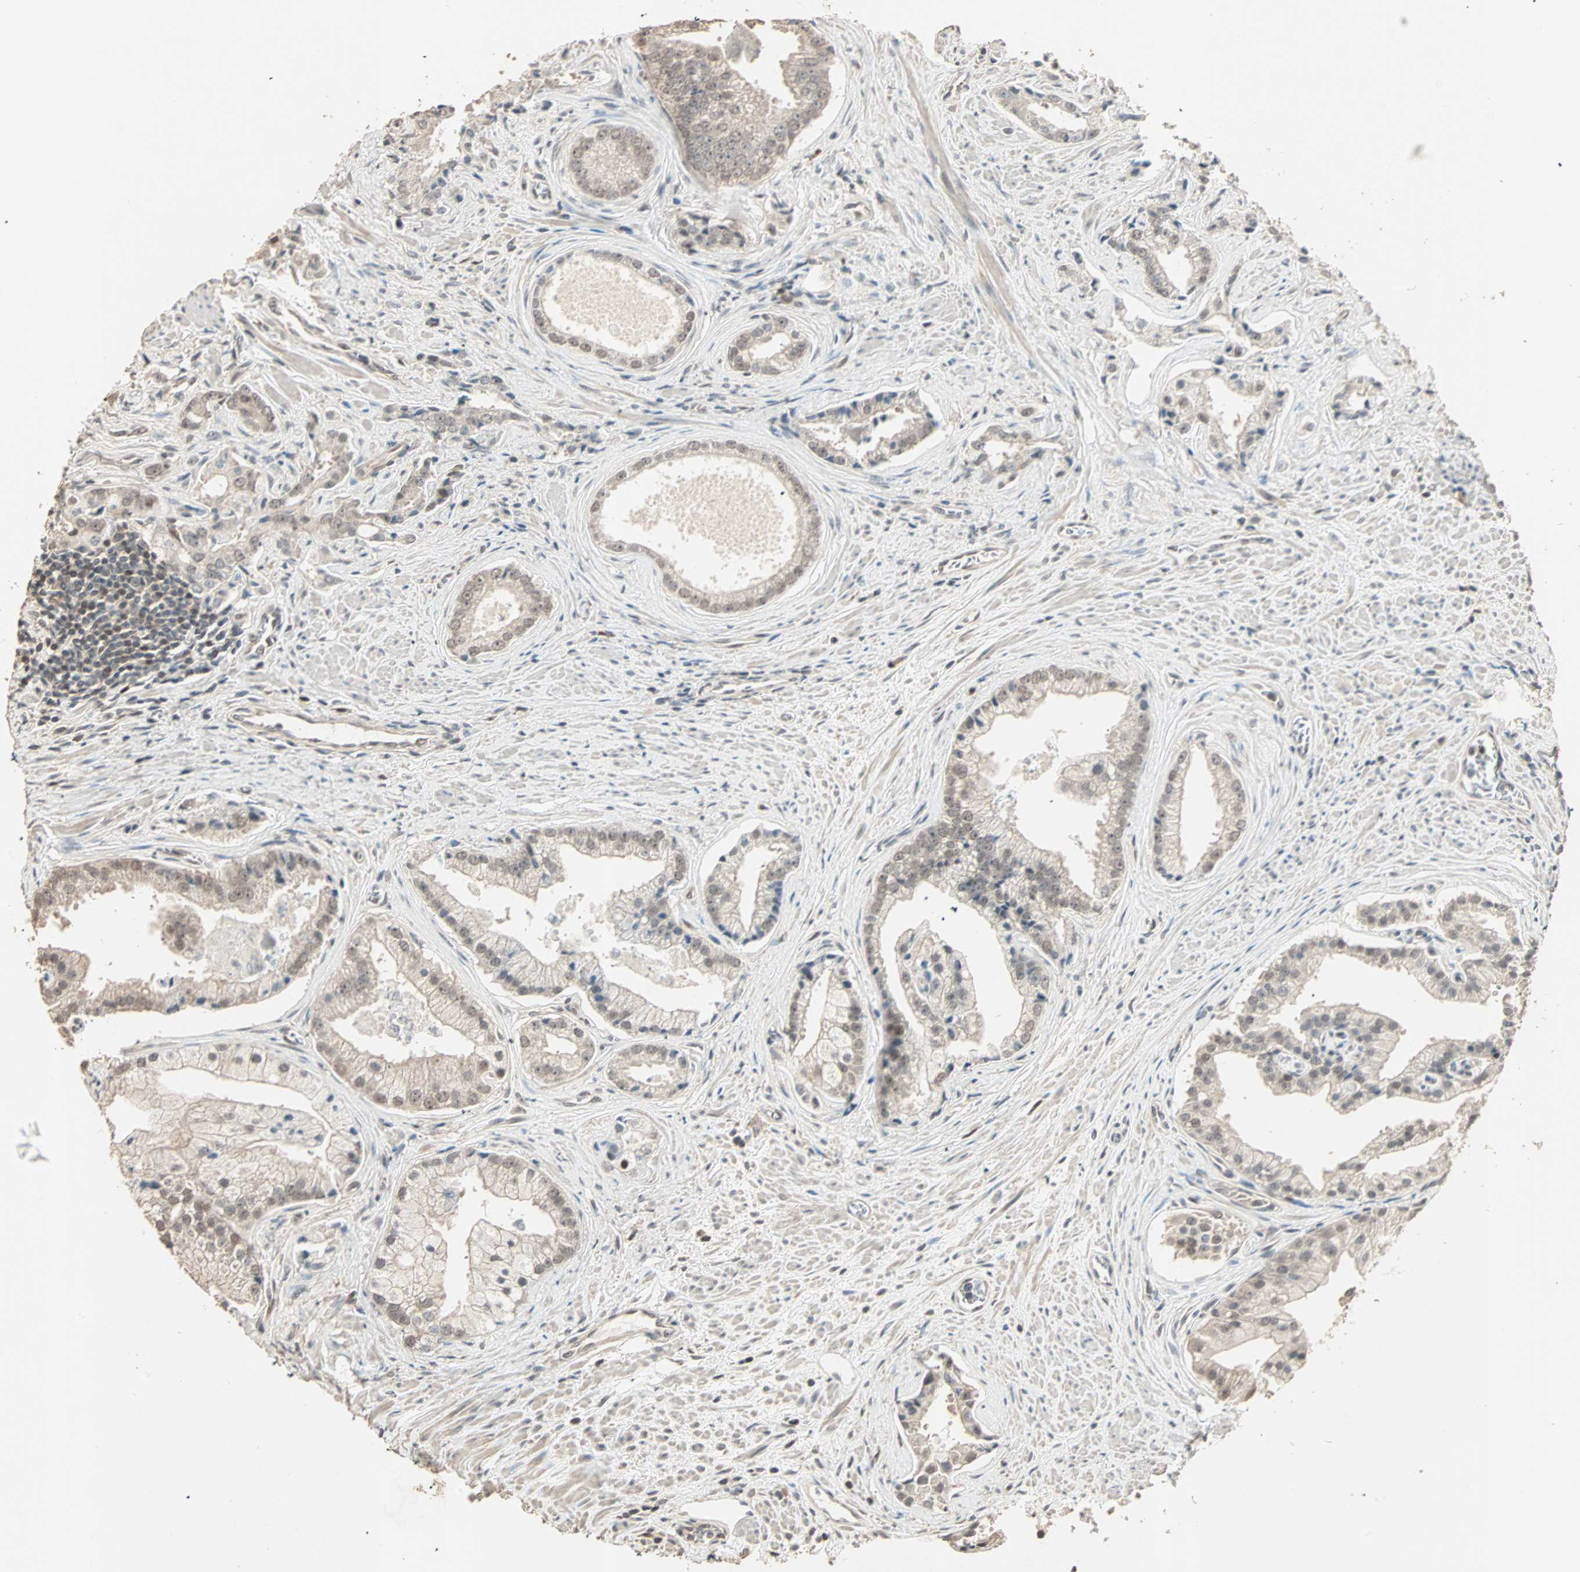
{"staining": {"intensity": "weak", "quantity": ">75%", "location": "cytoplasmic/membranous,nuclear"}, "tissue": "prostate cancer", "cell_type": "Tumor cells", "image_type": "cancer", "snomed": [{"axis": "morphology", "description": "Adenocarcinoma, High grade"}, {"axis": "topography", "description": "Prostate"}], "caption": "Immunohistochemistry of human prostate cancer (high-grade adenocarcinoma) demonstrates low levels of weak cytoplasmic/membranous and nuclear positivity in about >75% of tumor cells.", "gene": "ZBTB33", "patient": {"sex": "male", "age": 67}}